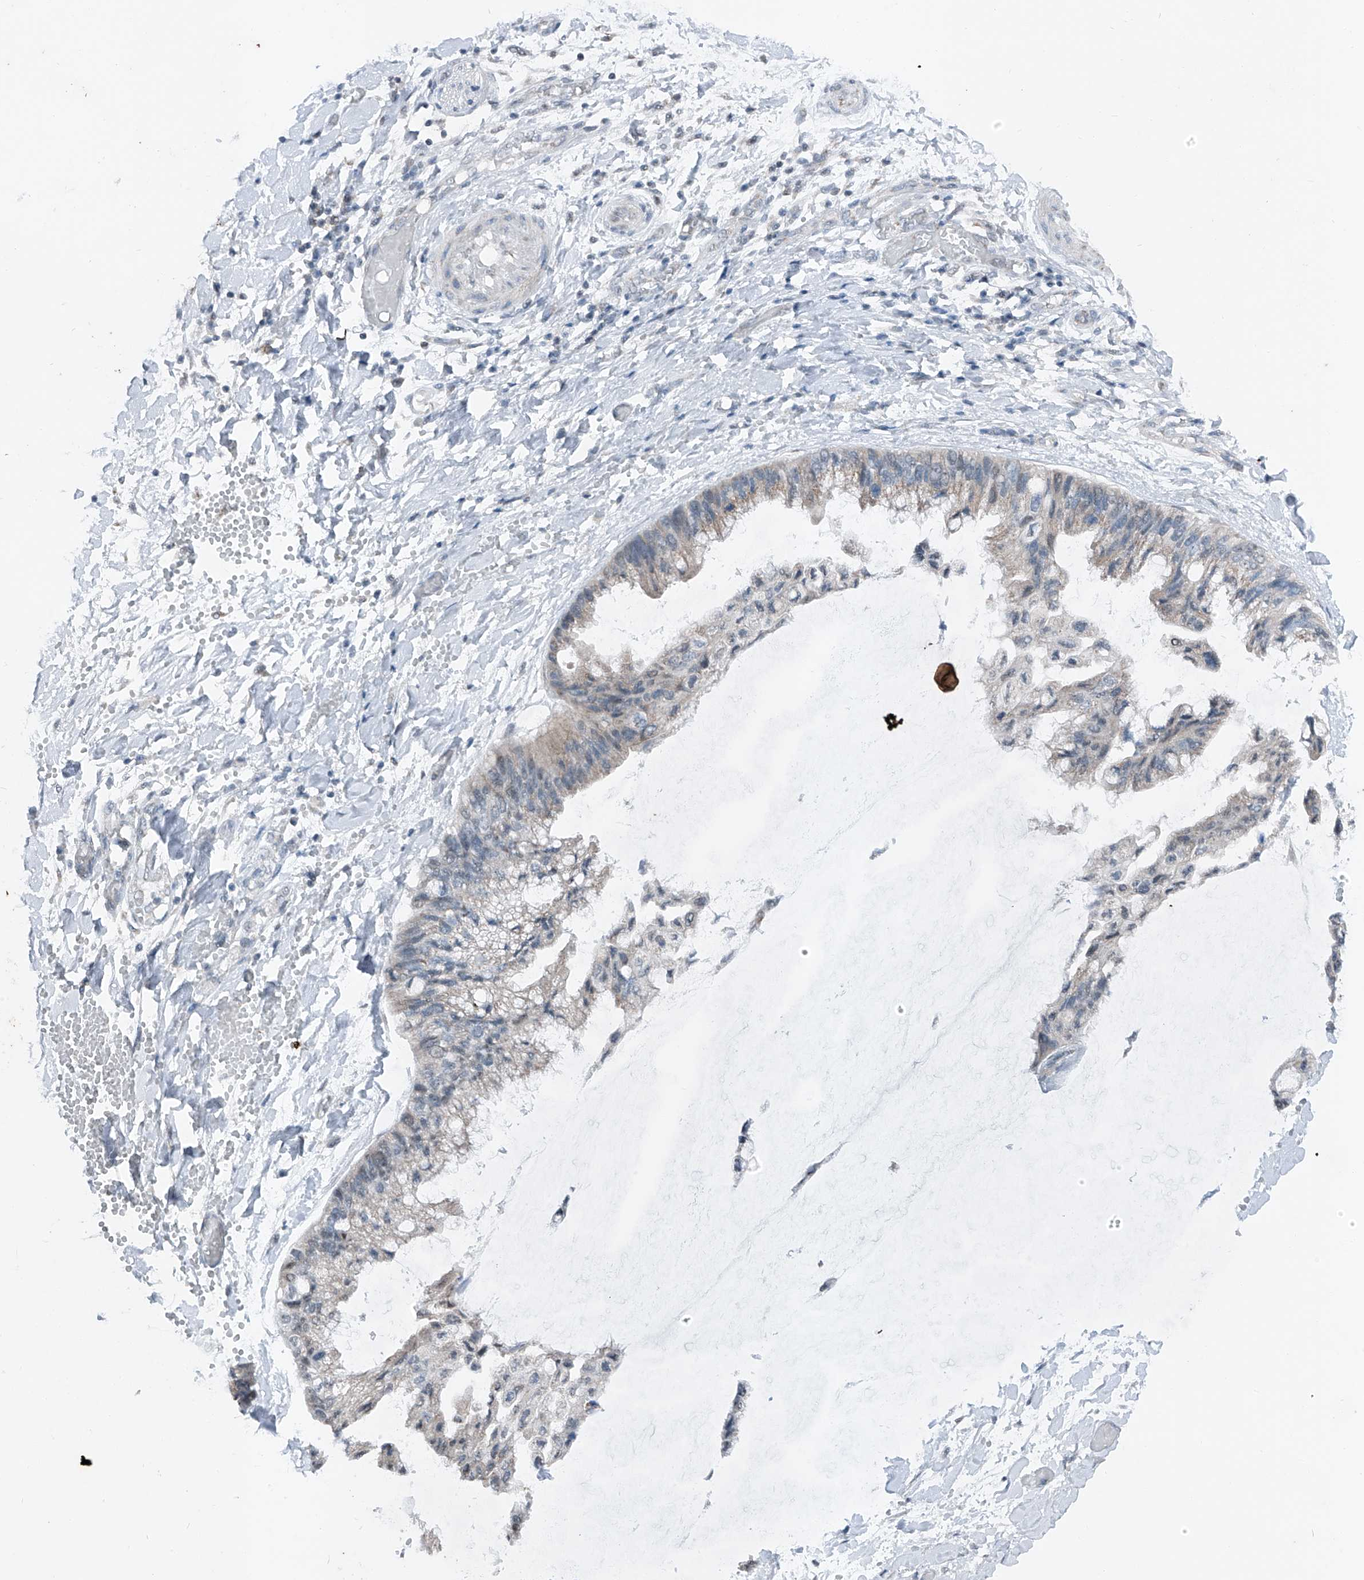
{"staining": {"intensity": "negative", "quantity": "none", "location": "none"}, "tissue": "ovarian cancer", "cell_type": "Tumor cells", "image_type": "cancer", "snomed": [{"axis": "morphology", "description": "Cystadenocarcinoma, mucinous, NOS"}, {"axis": "topography", "description": "Ovary"}], "caption": "Micrograph shows no protein positivity in tumor cells of ovarian cancer tissue.", "gene": "DYRK1B", "patient": {"sex": "female", "age": 39}}